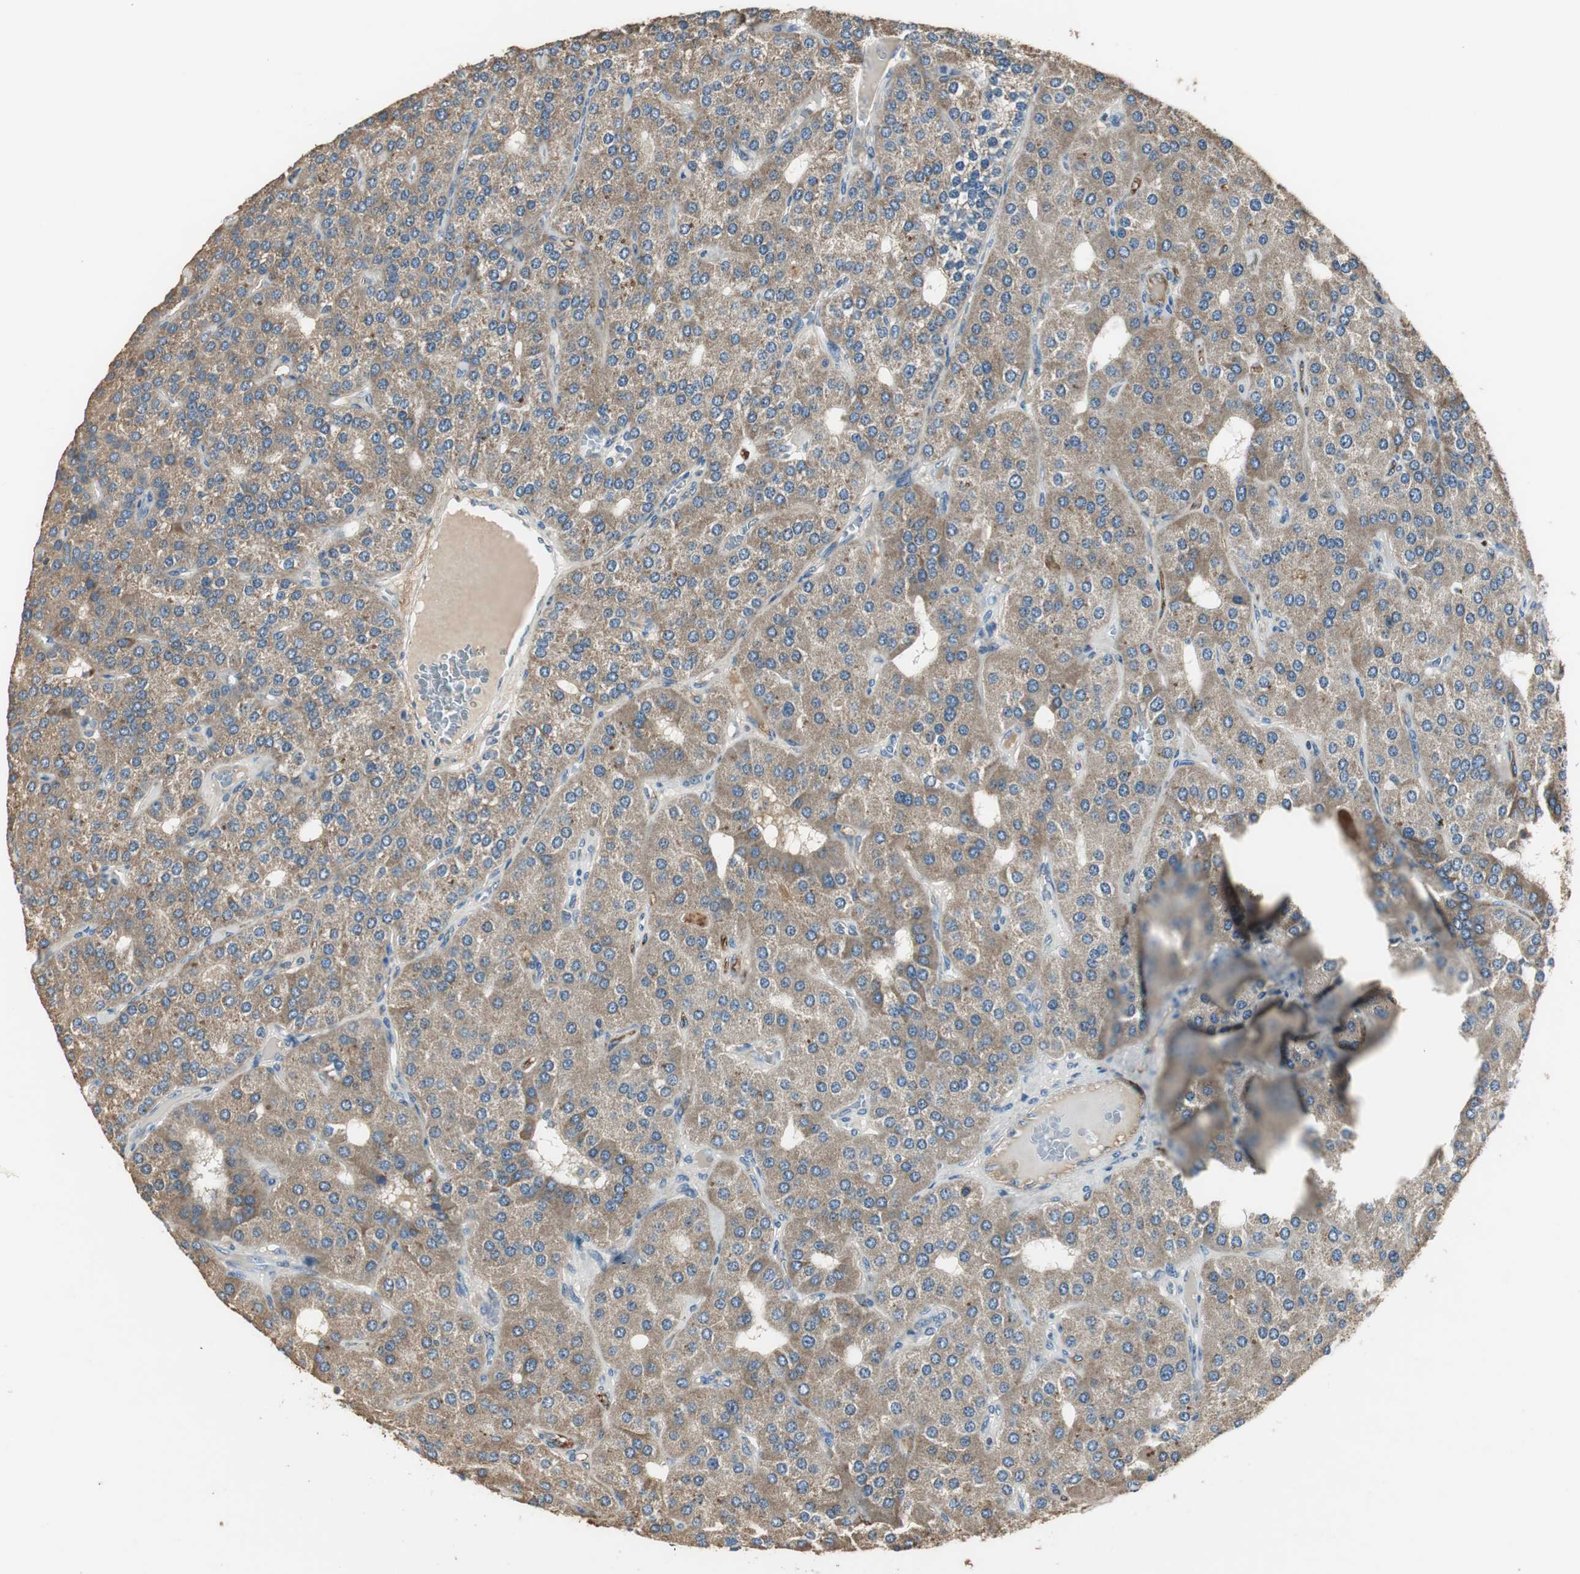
{"staining": {"intensity": "moderate", "quantity": ">75%", "location": "cytoplasmic/membranous"}, "tissue": "parathyroid gland", "cell_type": "Glandular cells", "image_type": "normal", "snomed": [{"axis": "morphology", "description": "Normal tissue, NOS"}, {"axis": "morphology", "description": "Adenoma, NOS"}, {"axis": "topography", "description": "Parathyroid gland"}], "caption": "Moderate cytoplasmic/membranous positivity for a protein is identified in about >75% of glandular cells of normal parathyroid gland using IHC.", "gene": "MSTO1", "patient": {"sex": "female", "age": 86}}